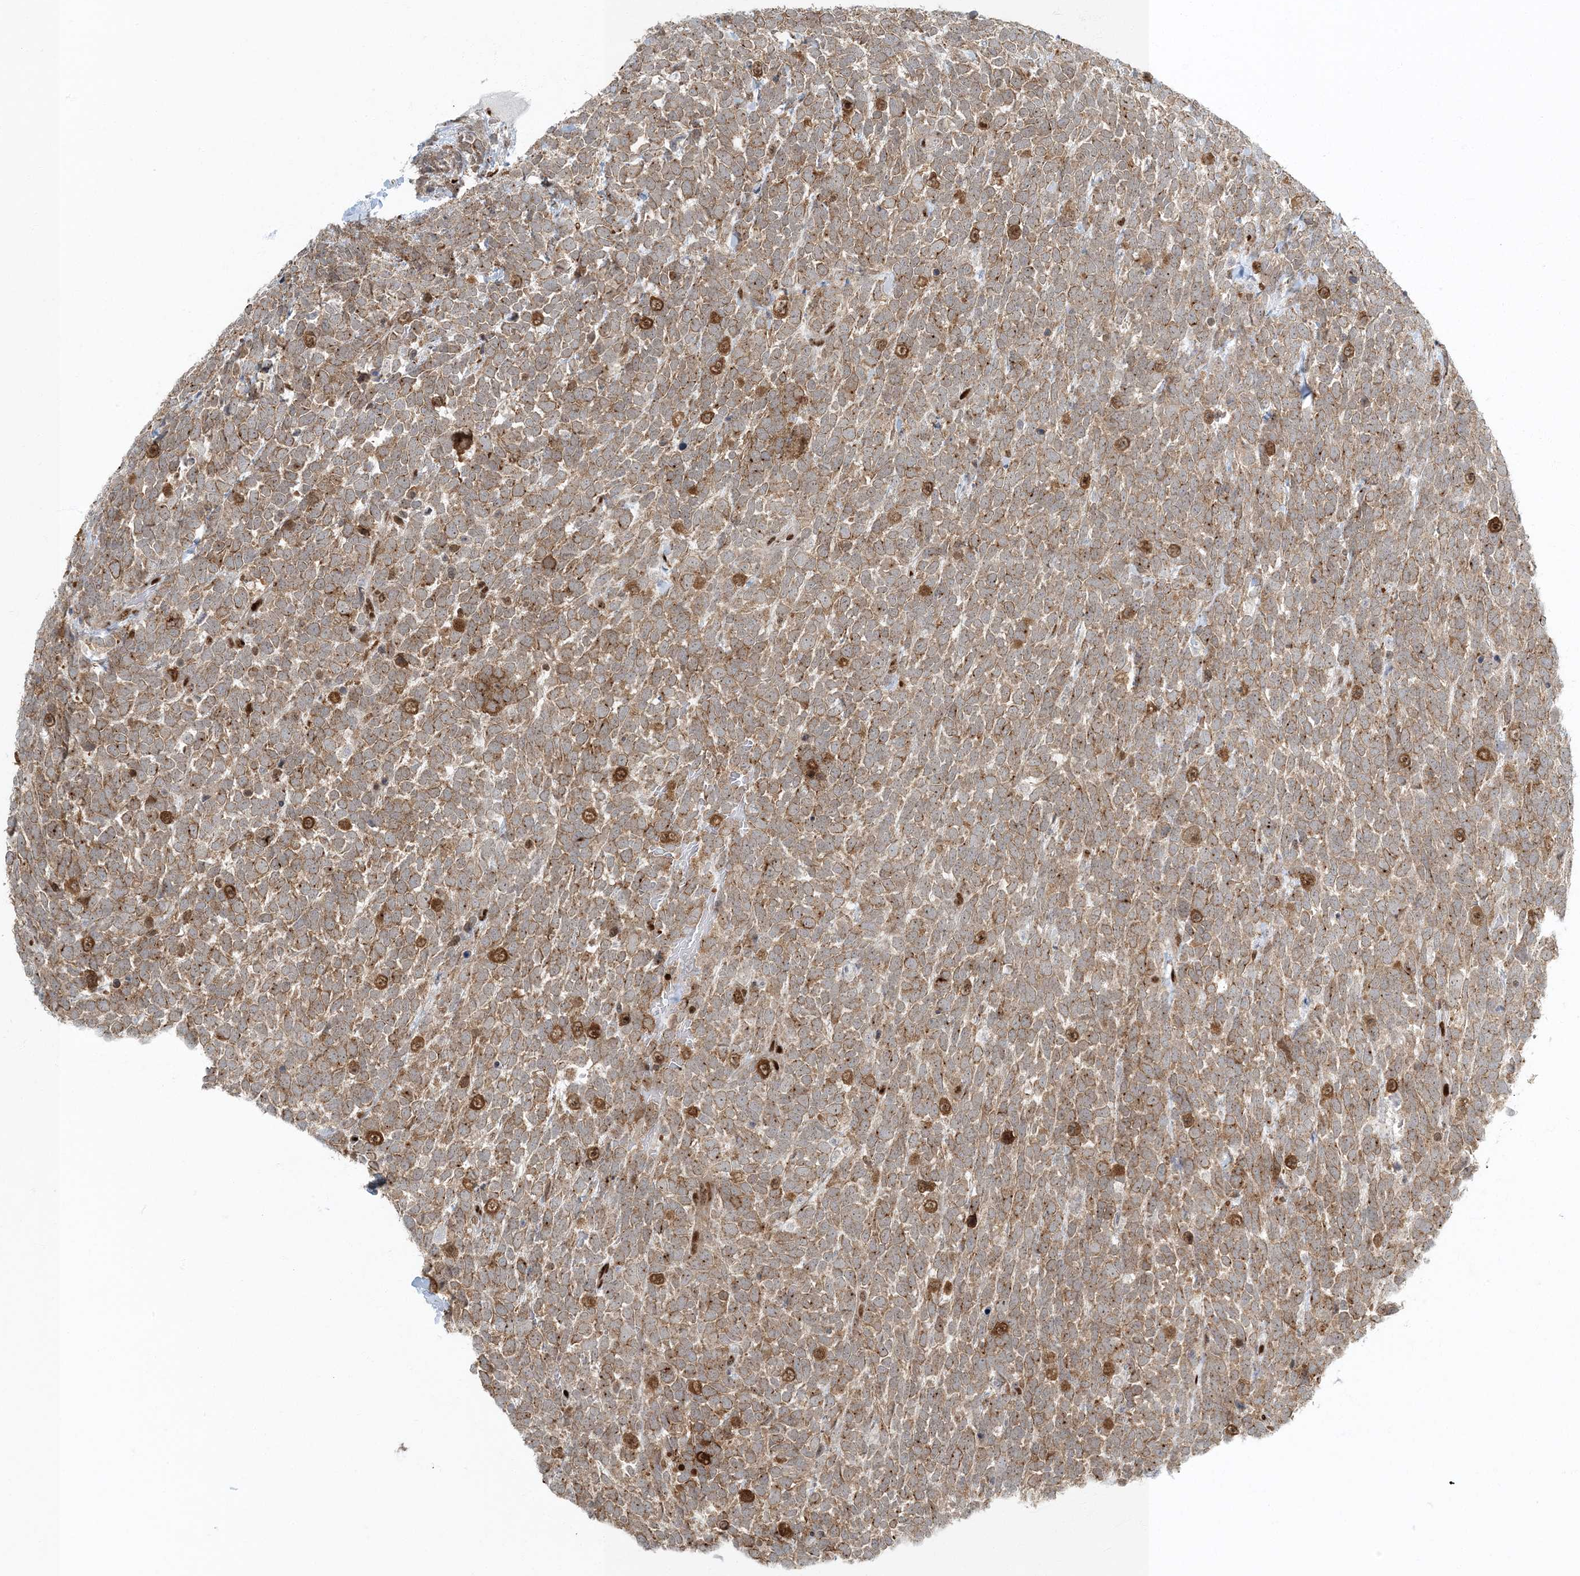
{"staining": {"intensity": "moderate", "quantity": ">75%", "location": "cytoplasmic/membranous"}, "tissue": "urothelial cancer", "cell_type": "Tumor cells", "image_type": "cancer", "snomed": [{"axis": "morphology", "description": "Urothelial carcinoma, High grade"}, {"axis": "topography", "description": "Urinary bladder"}], "caption": "Protein expression analysis of urothelial carcinoma (high-grade) displays moderate cytoplasmic/membranous staining in approximately >75% of tumor cells.", "gene": "MBD1", "patient": {"sex": "female", "age": 82}}